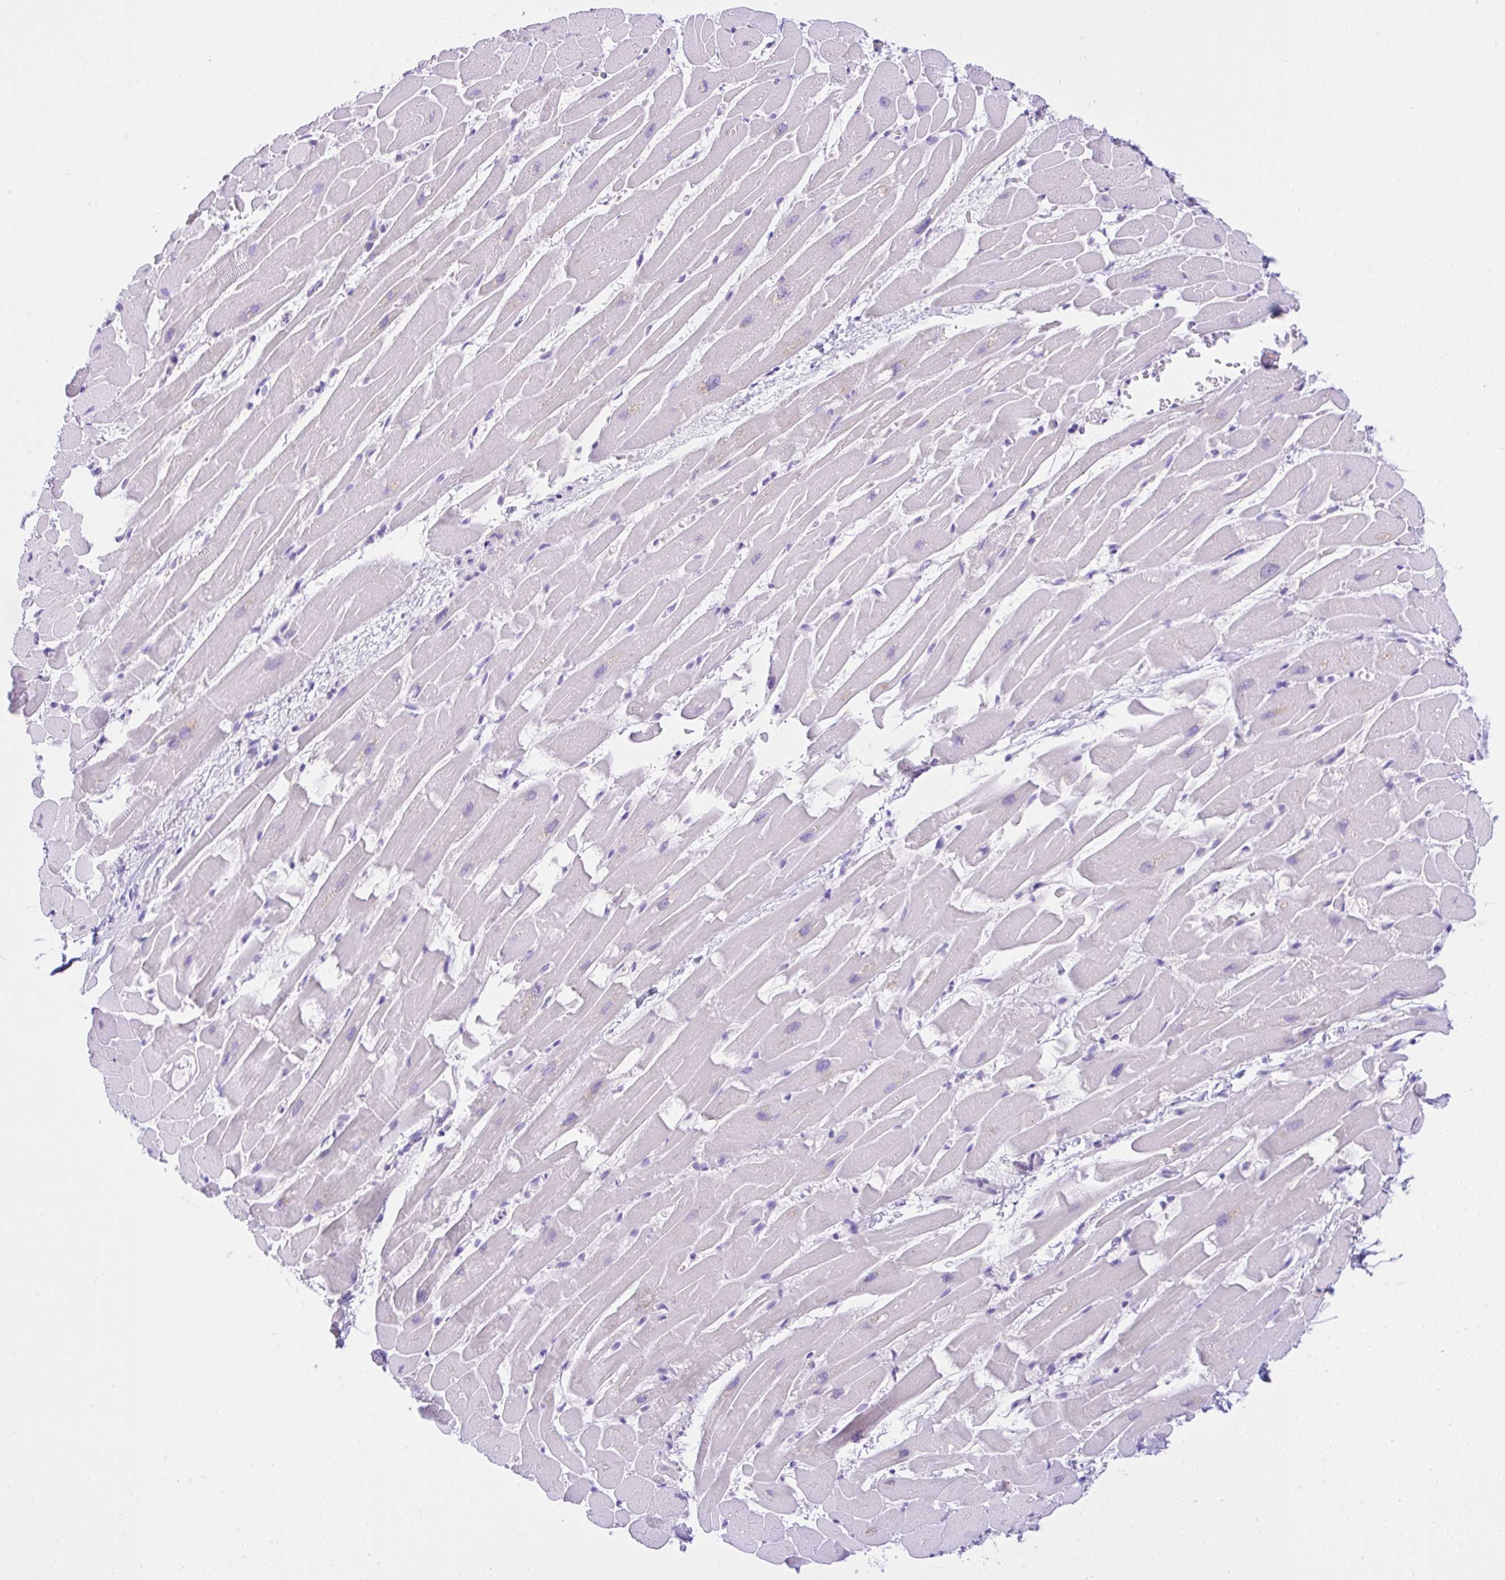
{"staining": {"intensity": "negative", "quantity": "none", "location": "none"}, "tissue": "heart muscle", "cell_type": "Cardiomyocytes", "image_type": "normal", "snomed": [{"axis": "morphology", "description": "Normal tissue, NOS"}, {"axis": "topography", "description": "Heart"}], "caption": "An image of heart muscle stained for a protein exhibits no brown staining in cardiomyocytes.", "gene": "SLC13A1", "patient": {"sex": "male", "age": 37}}